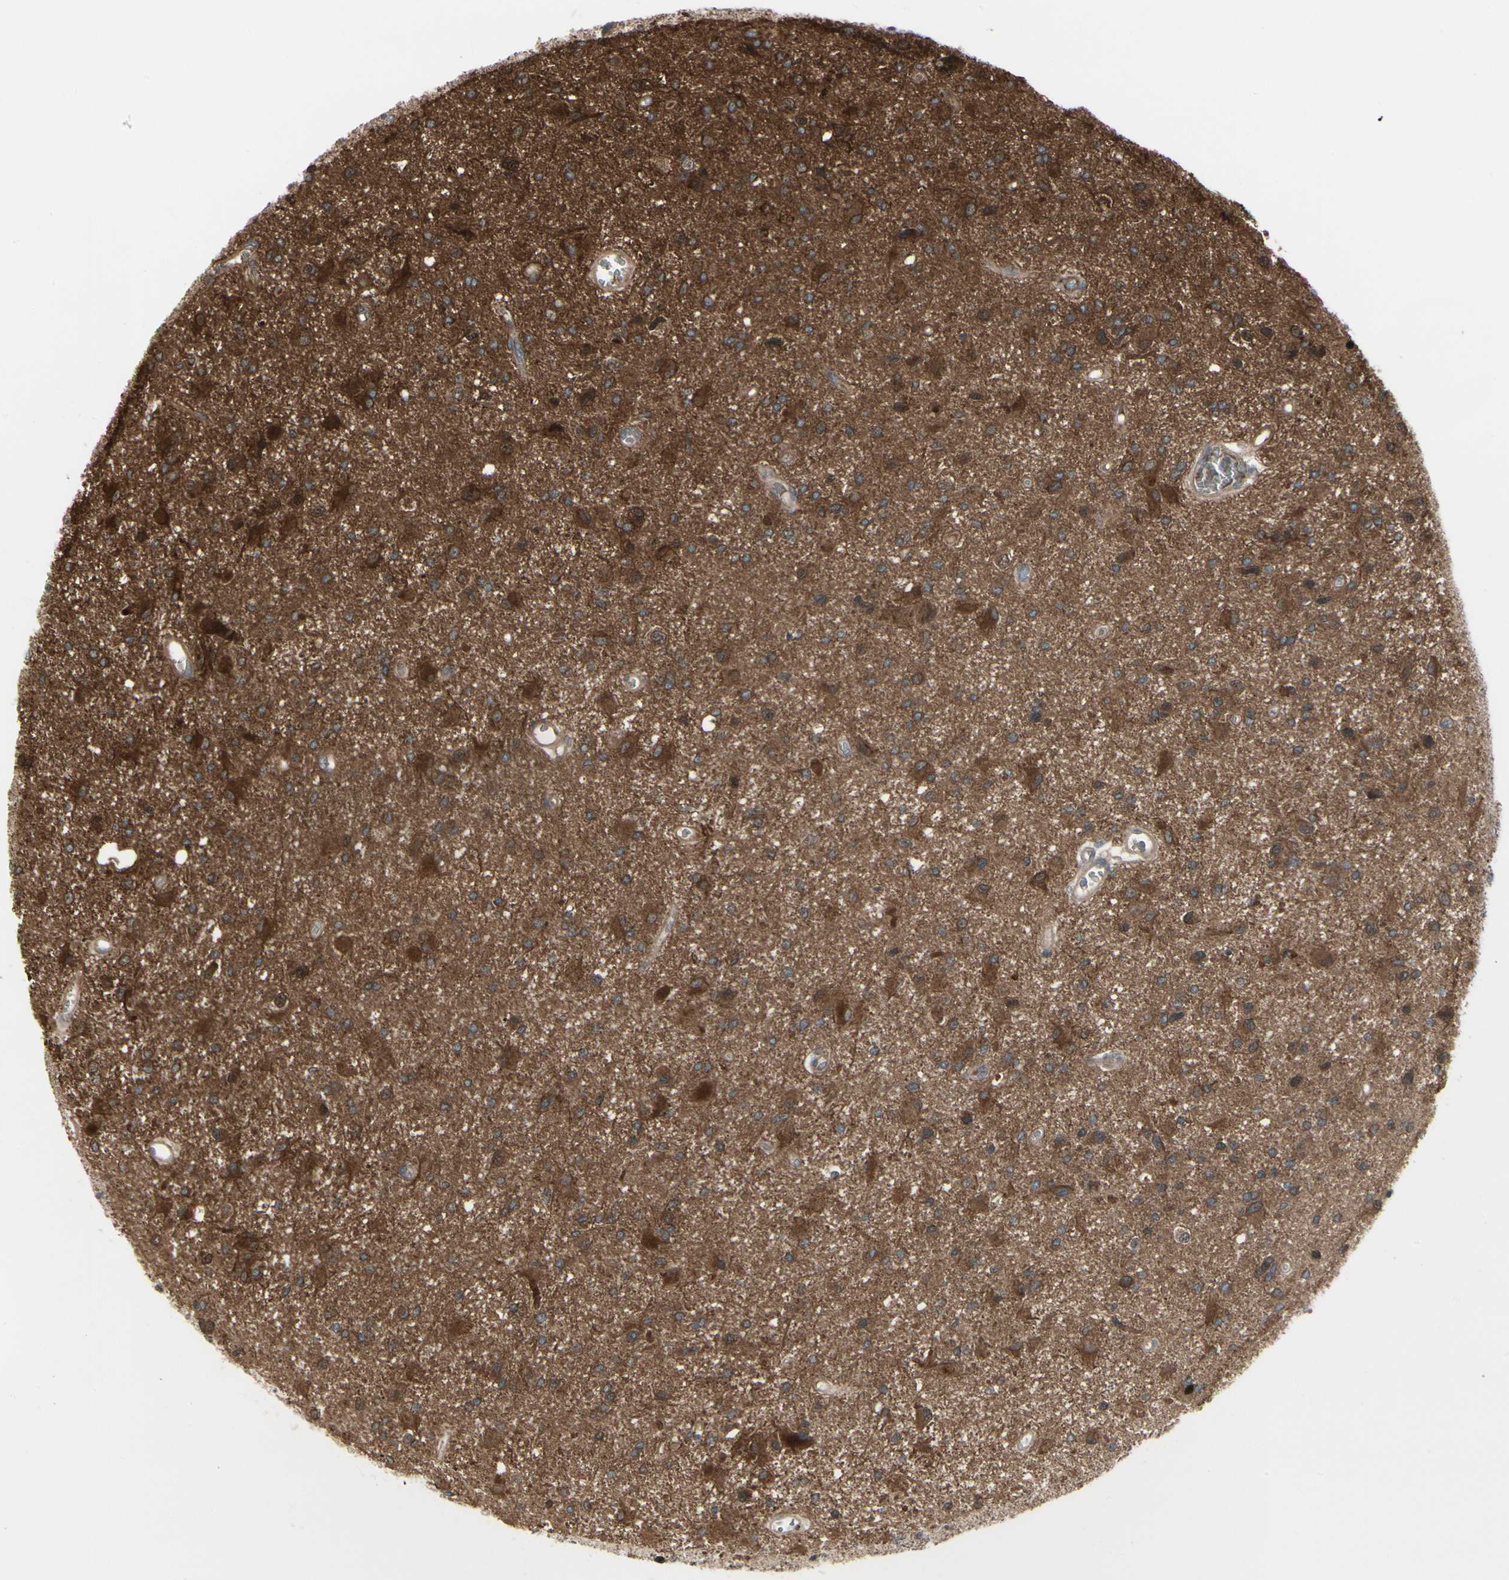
{"staining": {"intensity": "moderate", "quantity": "25%-75%", "location": "cytoplasmic/membranous"}, "tissue": "glioma", "cell_type": "Tumor cells", "image_type": "cancer", "snomed": [{"axis": "morphology", "description": "Glioma, malignant, Low grade"}, {"axis": "topography", "description": "Brain"}], "caption": "Malignant glioma (low-grade) stained with a brown dye exhibits moderate cytoplasmic/membranous positive positivity in approximately 25%-75% of tumor cells.", "gene": "IGFBP6", "patient": {"sex": "male", "age": 58}}